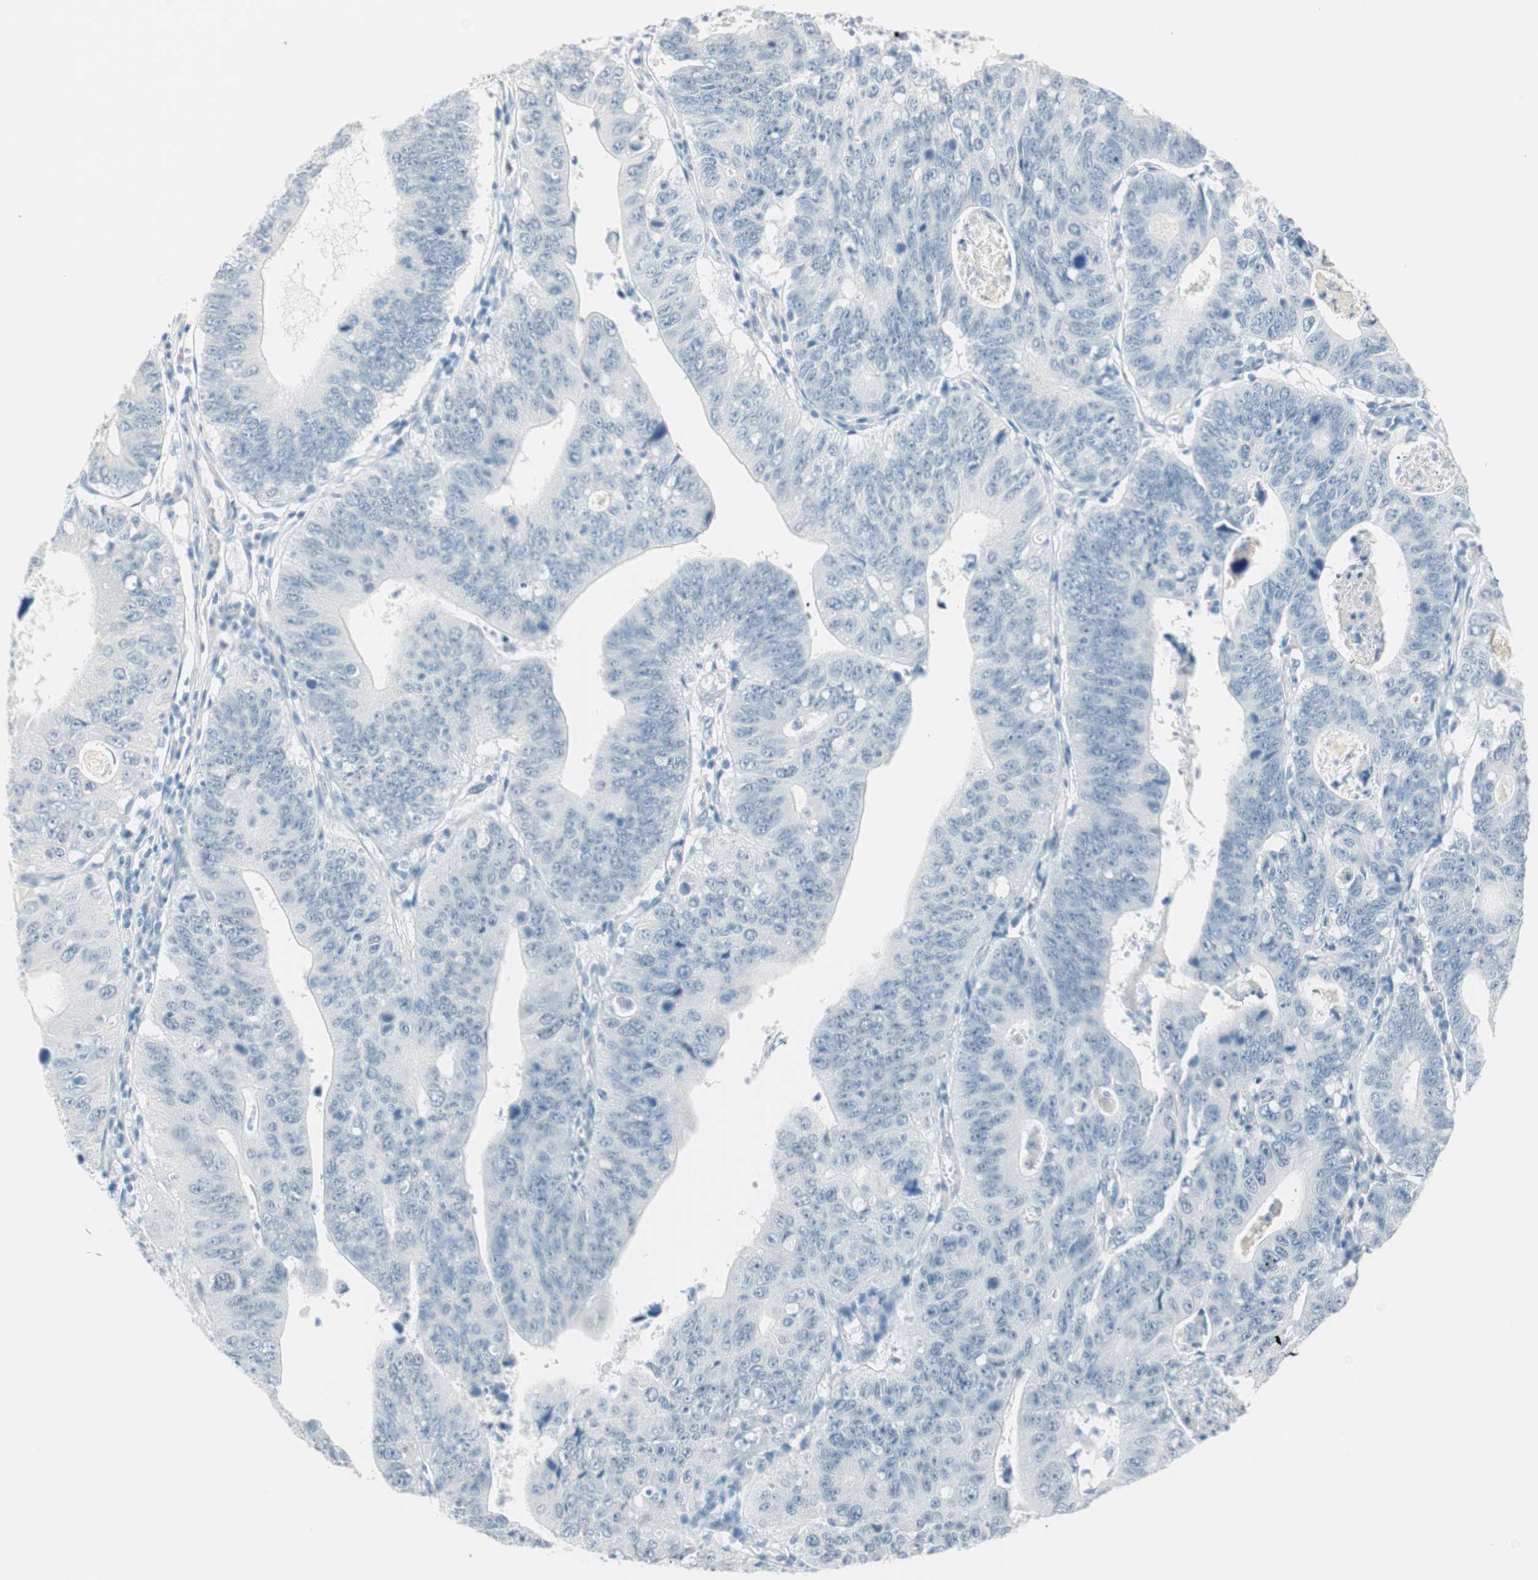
{"staining": {"intensity": "negative", "quantity": "none", "location": "none"}, "tissue": "stomach cancer", "cell_type": "Tumor cells", "image_type": "cancer", "snomed": [{"axis": "morphology", "description": "Adenocarcinoma, NOS"}, {"axis": "topography", "description": "Stomach"}], "caption": "High power microscopy micrograph of an immunohistochemistry (IHC) micrograph of adenocarcinoma (stomach), revealing no significant expression in tumor cells.", "gene": "MLLT10", "patient": {"sex": "male", "age": 59}}